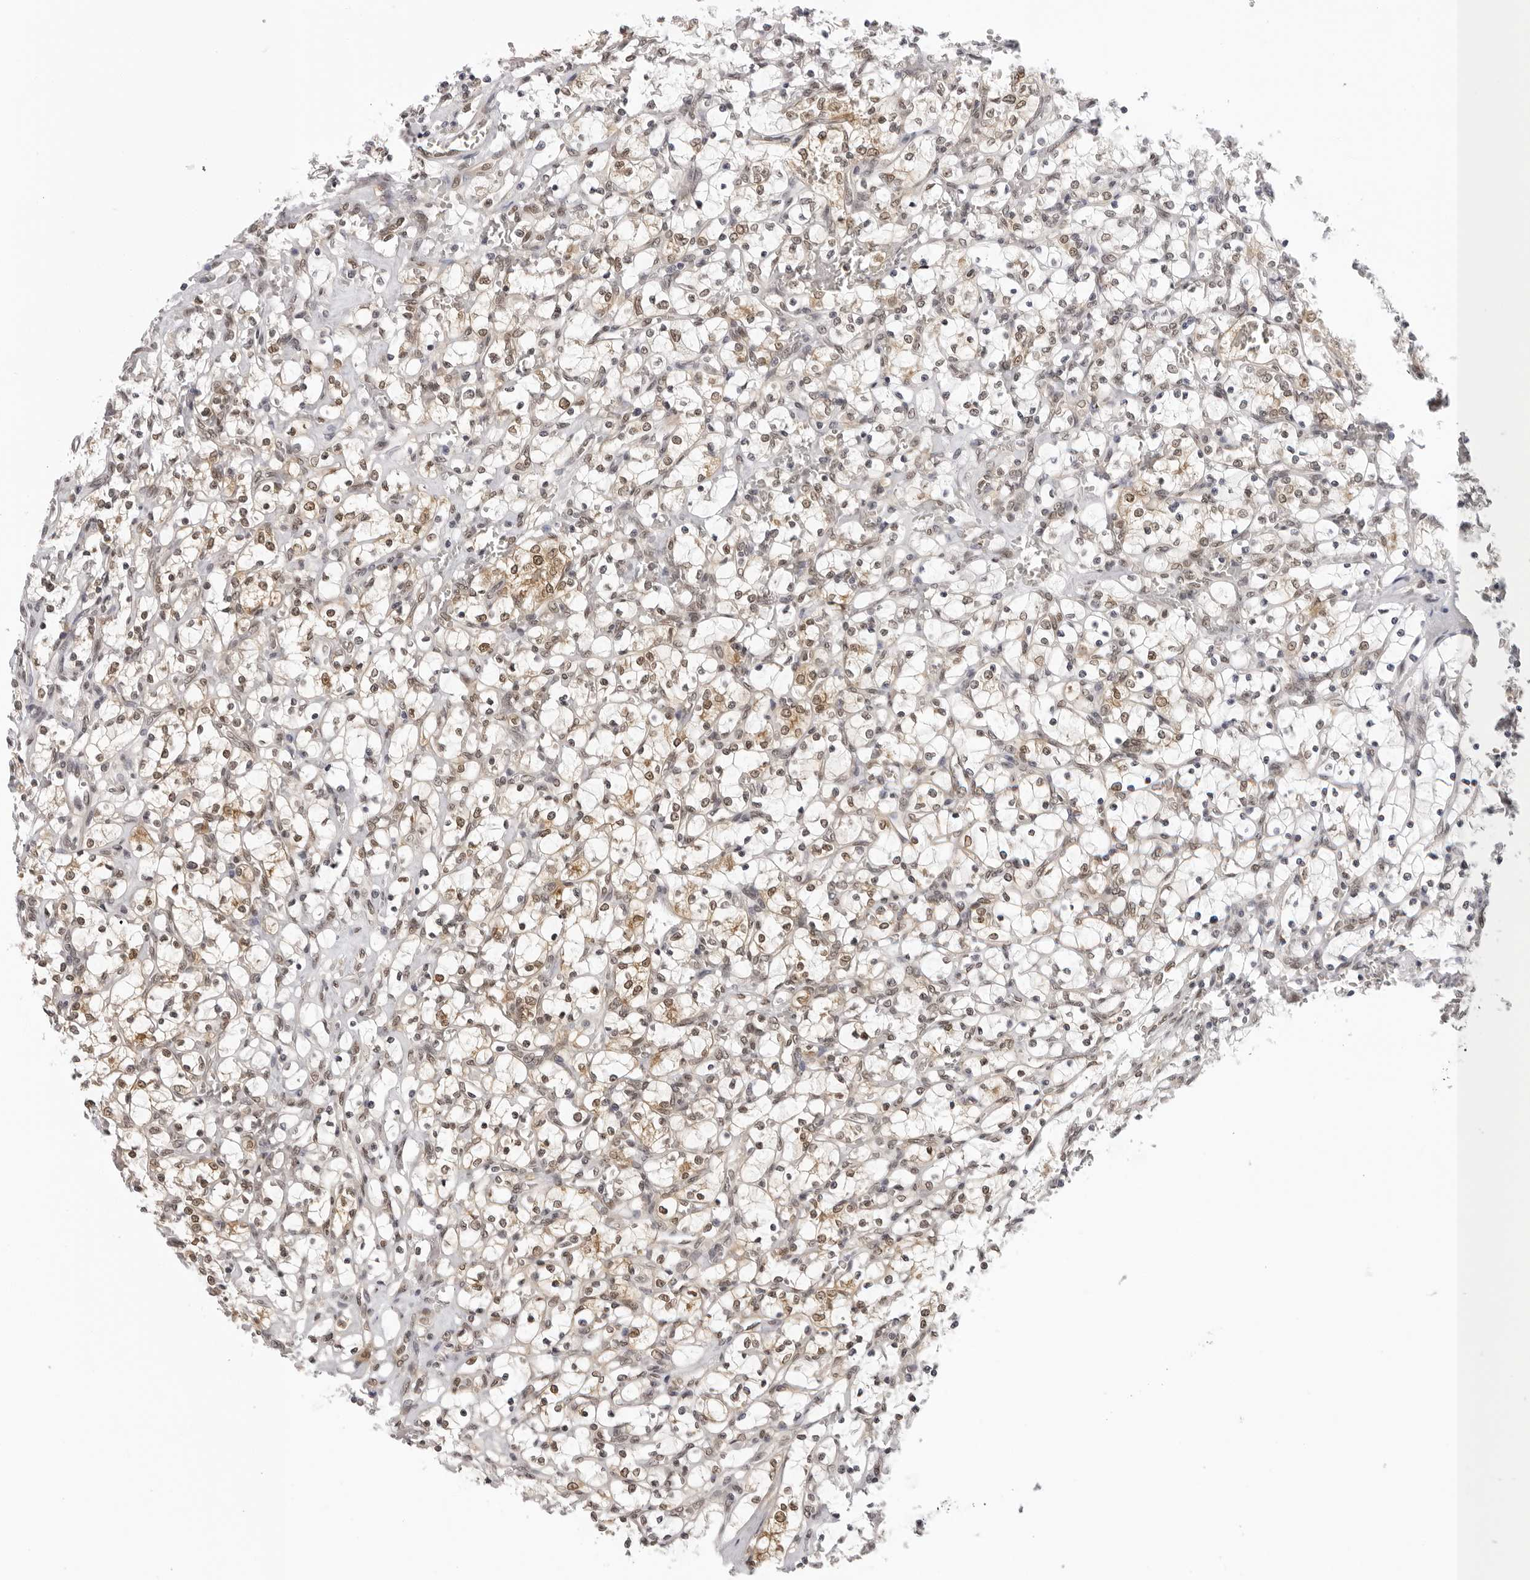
{"staining": {"intensity": "moderate", "quantity": "<25%", "location": "cytoplasmic/membranous,nuclear"}, "tissue": "renal cancer", "cell_type": "Tumor cells", "image_type": "cancer", "snomed": [{"axis": "morphology", "description": "Adenocarcinoma, NOS"}, {"axis": "topography", "description": "Kidney"}], "caption": "Immunohistochemistry (IHC) of renal adenocarcinoma shows low levels of moderate cytoplasmic/membranous and nuclear staining in about <25% of tumor cells. (DAB (3,3'-diaminobenzidine) = brown stain, brightfield microscopy at high magnification).", "gene": "WDR77", "patient": {"sex": "female", "age": 69}}